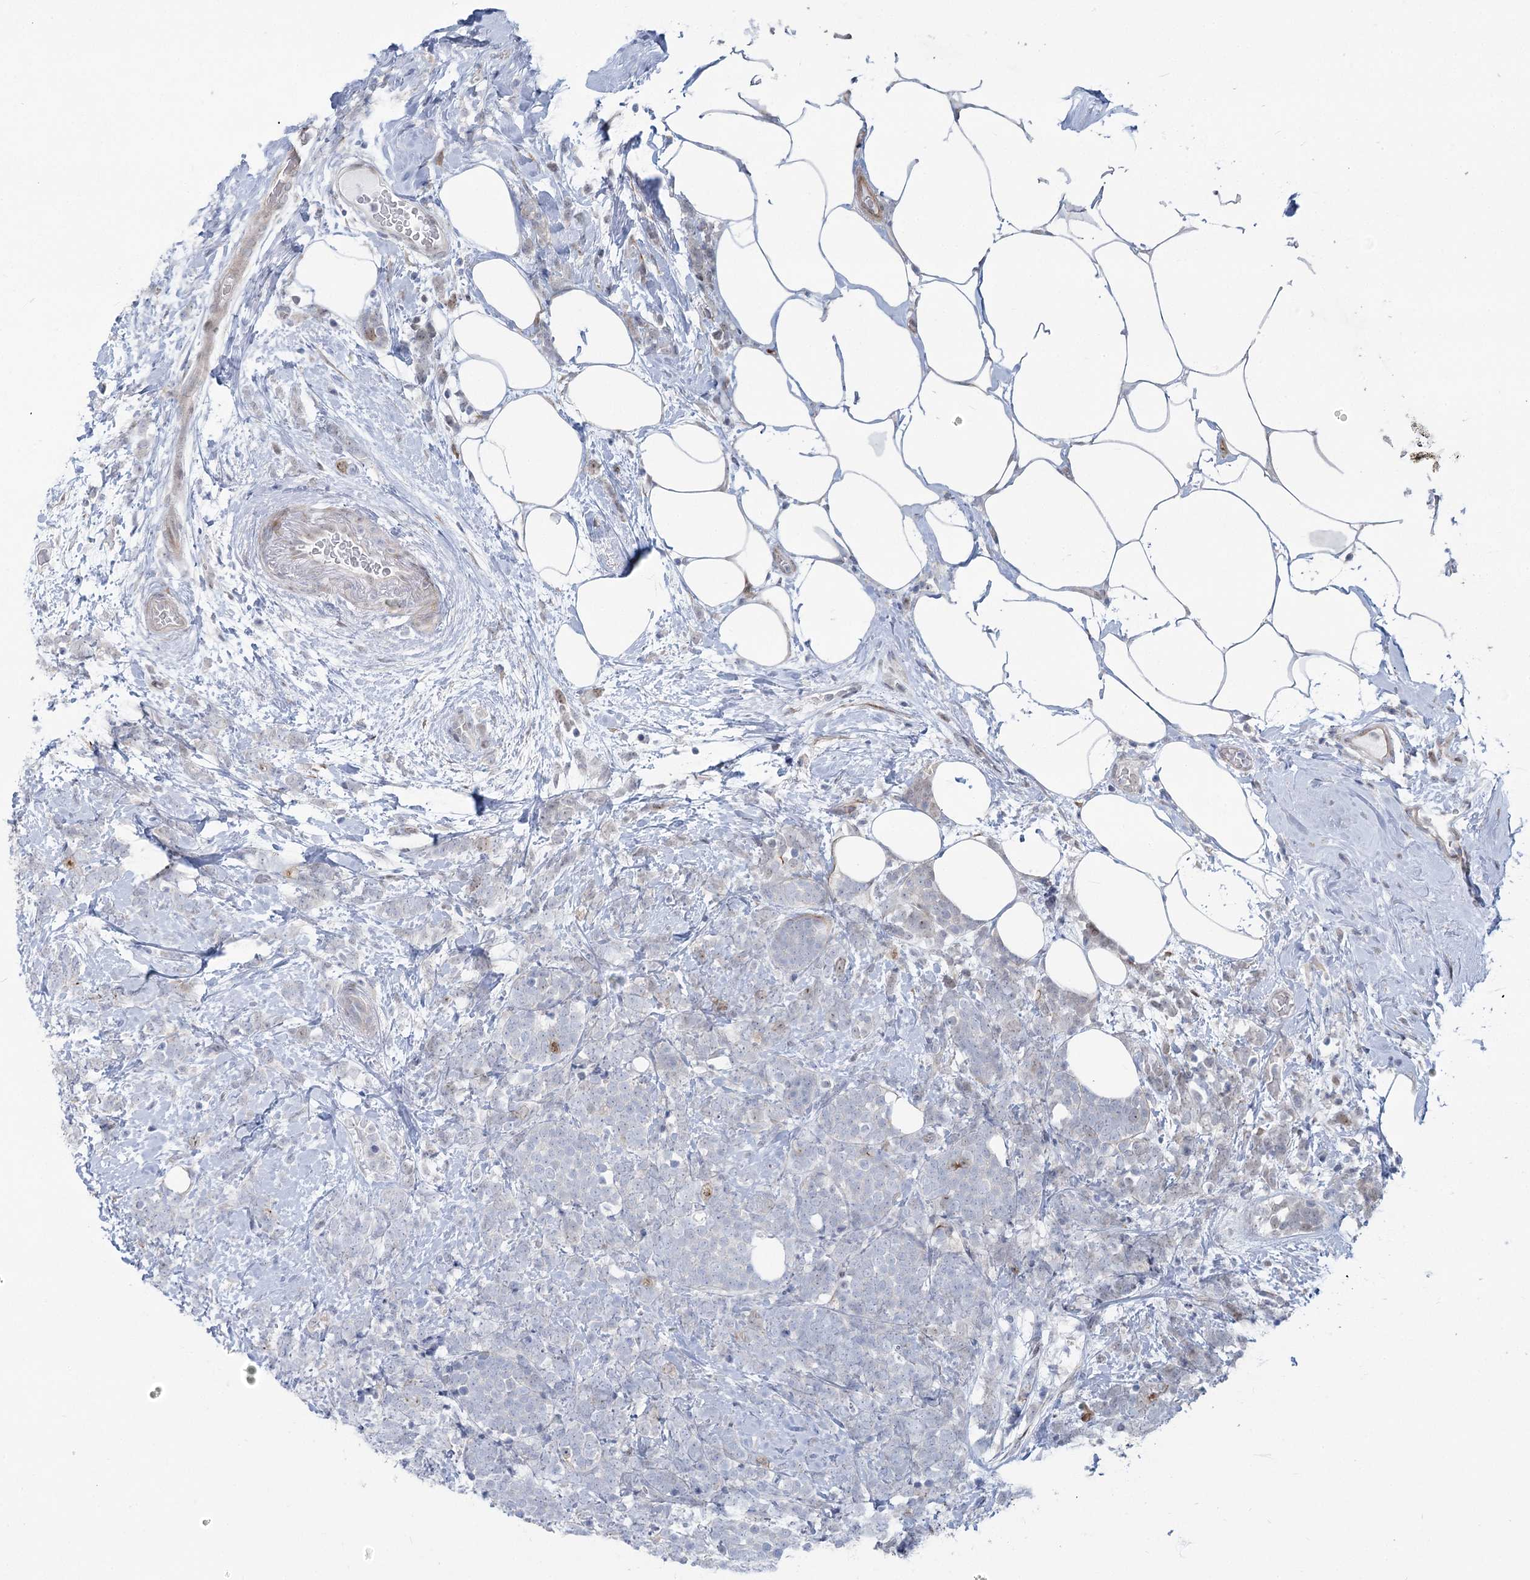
{"staining": {"intensity": "moderate", "quantity": "<25%", "location": "nuclear"}, "tissue": "breast cancer", "cell_type": "Tumor cells", "image_type": "cancer", "snomed": [{"axis": "morphology", "description": "Lobular carcinoma"}, {"axis": "topography", "description": "Breast"}], "caption": "This micrograph displays immunohistochemistry (IHC) staining of breast cancer, with low moderate nuclear expression in approximately <25% of tumor cells.", "gene": "ABITRAM", "patient": {"sex": "female", "age": 58}}